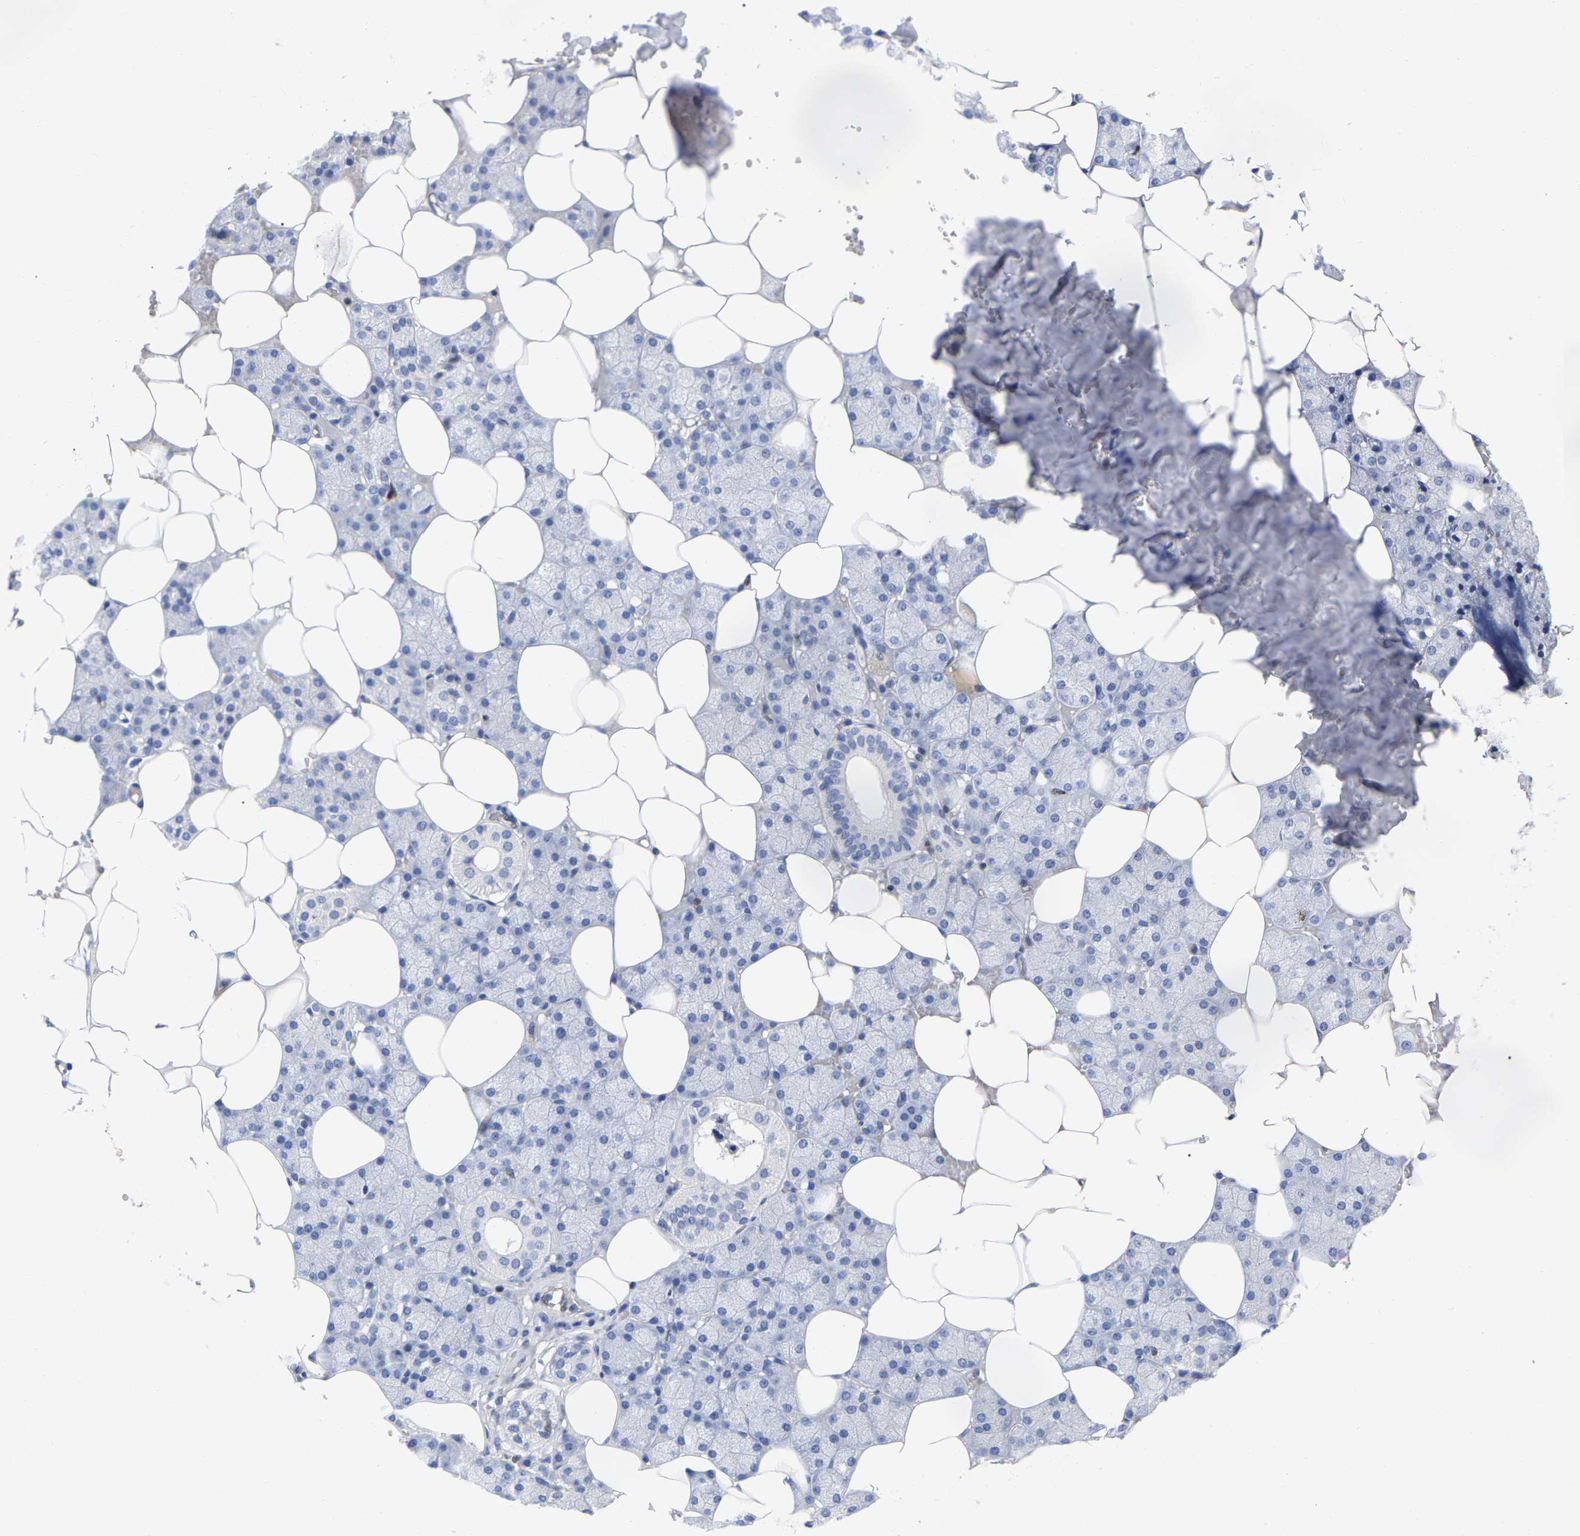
{"staining": {"intensity": "negative", "quantity": "none", "location": "none"}, "tissue": "salivary gland", "cell_type": "Glandular cells", "image_type": "normal", "snomed": [{"axis": "morphology", "description": "Normal tissue, NOS"}, {"axis": "topography", "description": "Salivary gland"}], "caption": "A high-resolution micrograph shows immunohistochemistry staining of normal salivary gland, which exhibits no significant positivity in glandular cells. (Stains: DAB (3,3'-diaminobenzidine) IHC with hematoxylin counter stain, Microscopy: brightfield microscopy at high magnification).", "gene": "GIMAP4", "patient": {"sex": "male", "age": 62}}